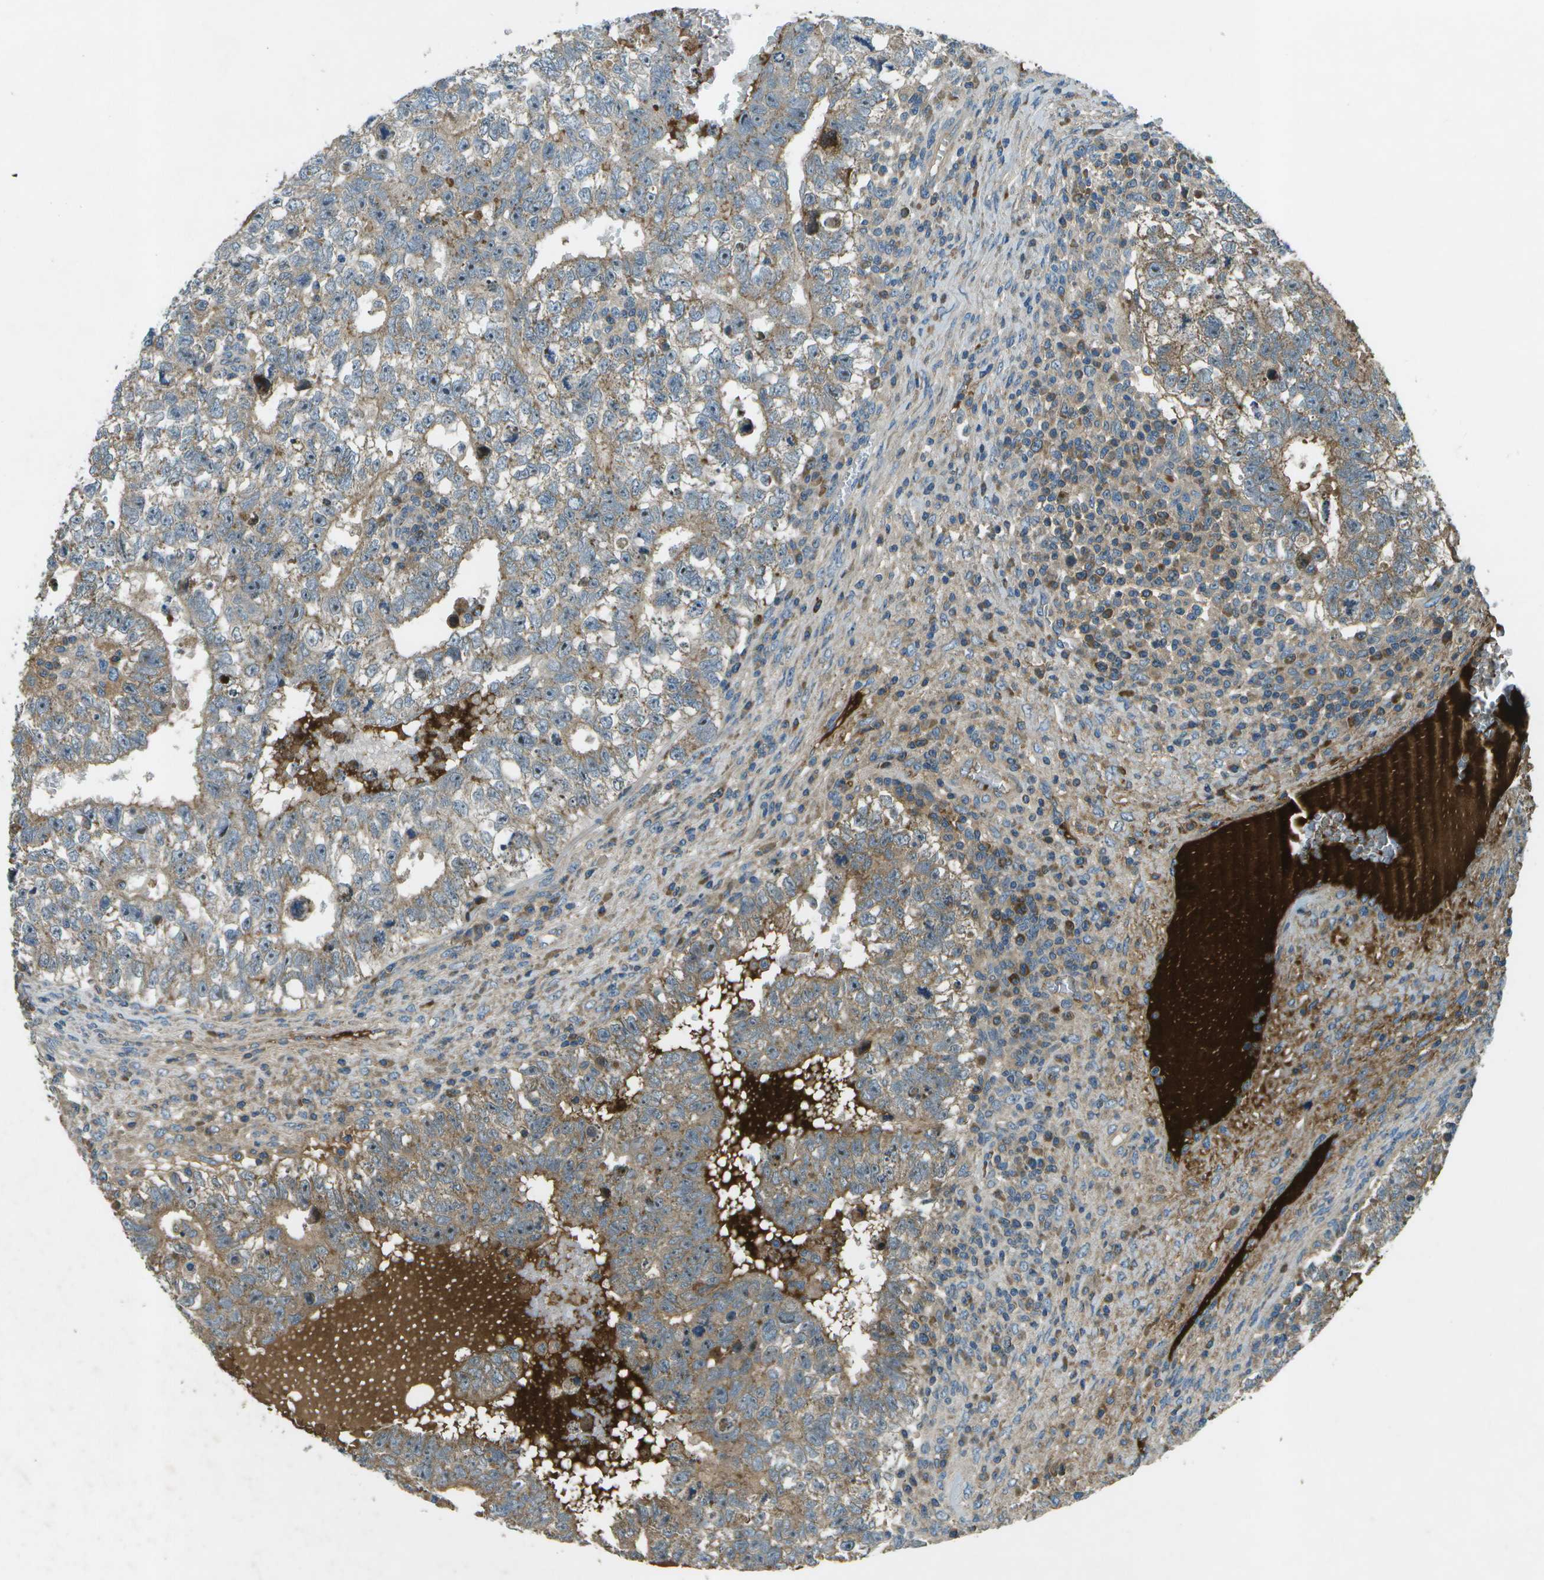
{"staining": {"intensity": "moderate", "quantity": ">75%", "location": "cytoplasmic/membranous"}, "tissue": "testis cancer", "cell_type": "Tumor cells", "image_type": "cancer", "snomed": [{"axis": "morphology", "description": "Seminoma, NOS"}, {"axis": "morphology", "description": "Carcinoma, Embryonal, NOS"}, {"axis": "topography", "description": "Testis"}], "caption": "Testis cancer stained with IHC exhibits moderate cytoplasmic/membranous expression in approximately >75% of tumor cells.", "gene": "PXYLP1", "patient": {"sex": "male", "age": 38}}